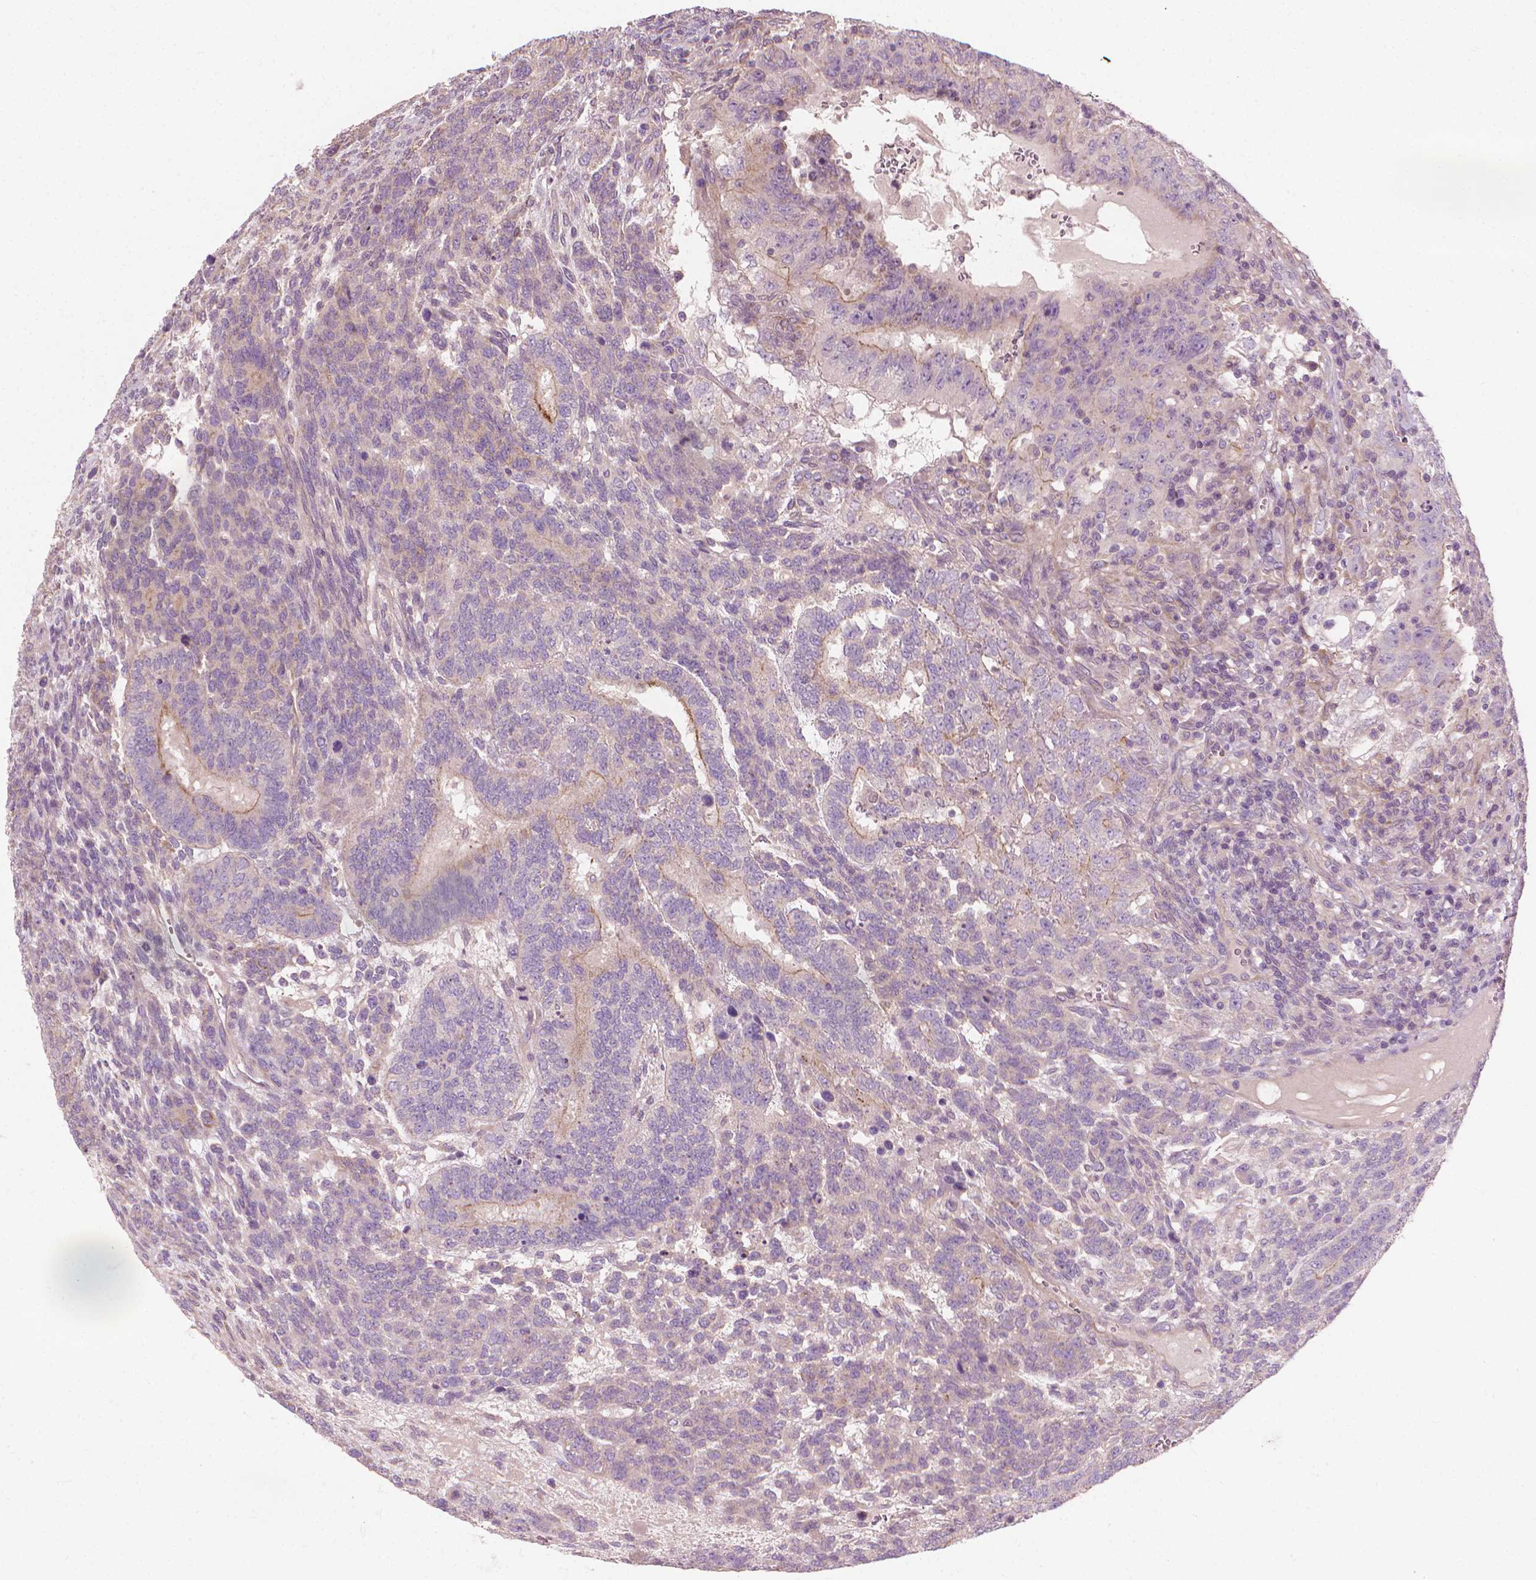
{"staining": {"intensity": "negative", "quantity": "none", "location": "none"}, "tissue": "testis cancer", "cell_type": "Tumor cells", "image_type": "cancer", "snomed": [{"axis": "morphology", "description": "Normal tissue, NOS"}, {"axis": "morphology", "description": "Carcinoma, Embryonal, NOS"}, {"axis": "topography", "description": "Testis"}, {"axis": "topography", "description": "Epididymis"}], "caption": "The photomicrograph demonstrates no significant staining in tumor cells of testis cancer (embryonal carcinoma). The staining is performed using DAB brown chromogen with nuclei counter-stained in using hematoxylin.", "gene": "RIIAD1", "patient": {"sex": "male", "age": 23}}